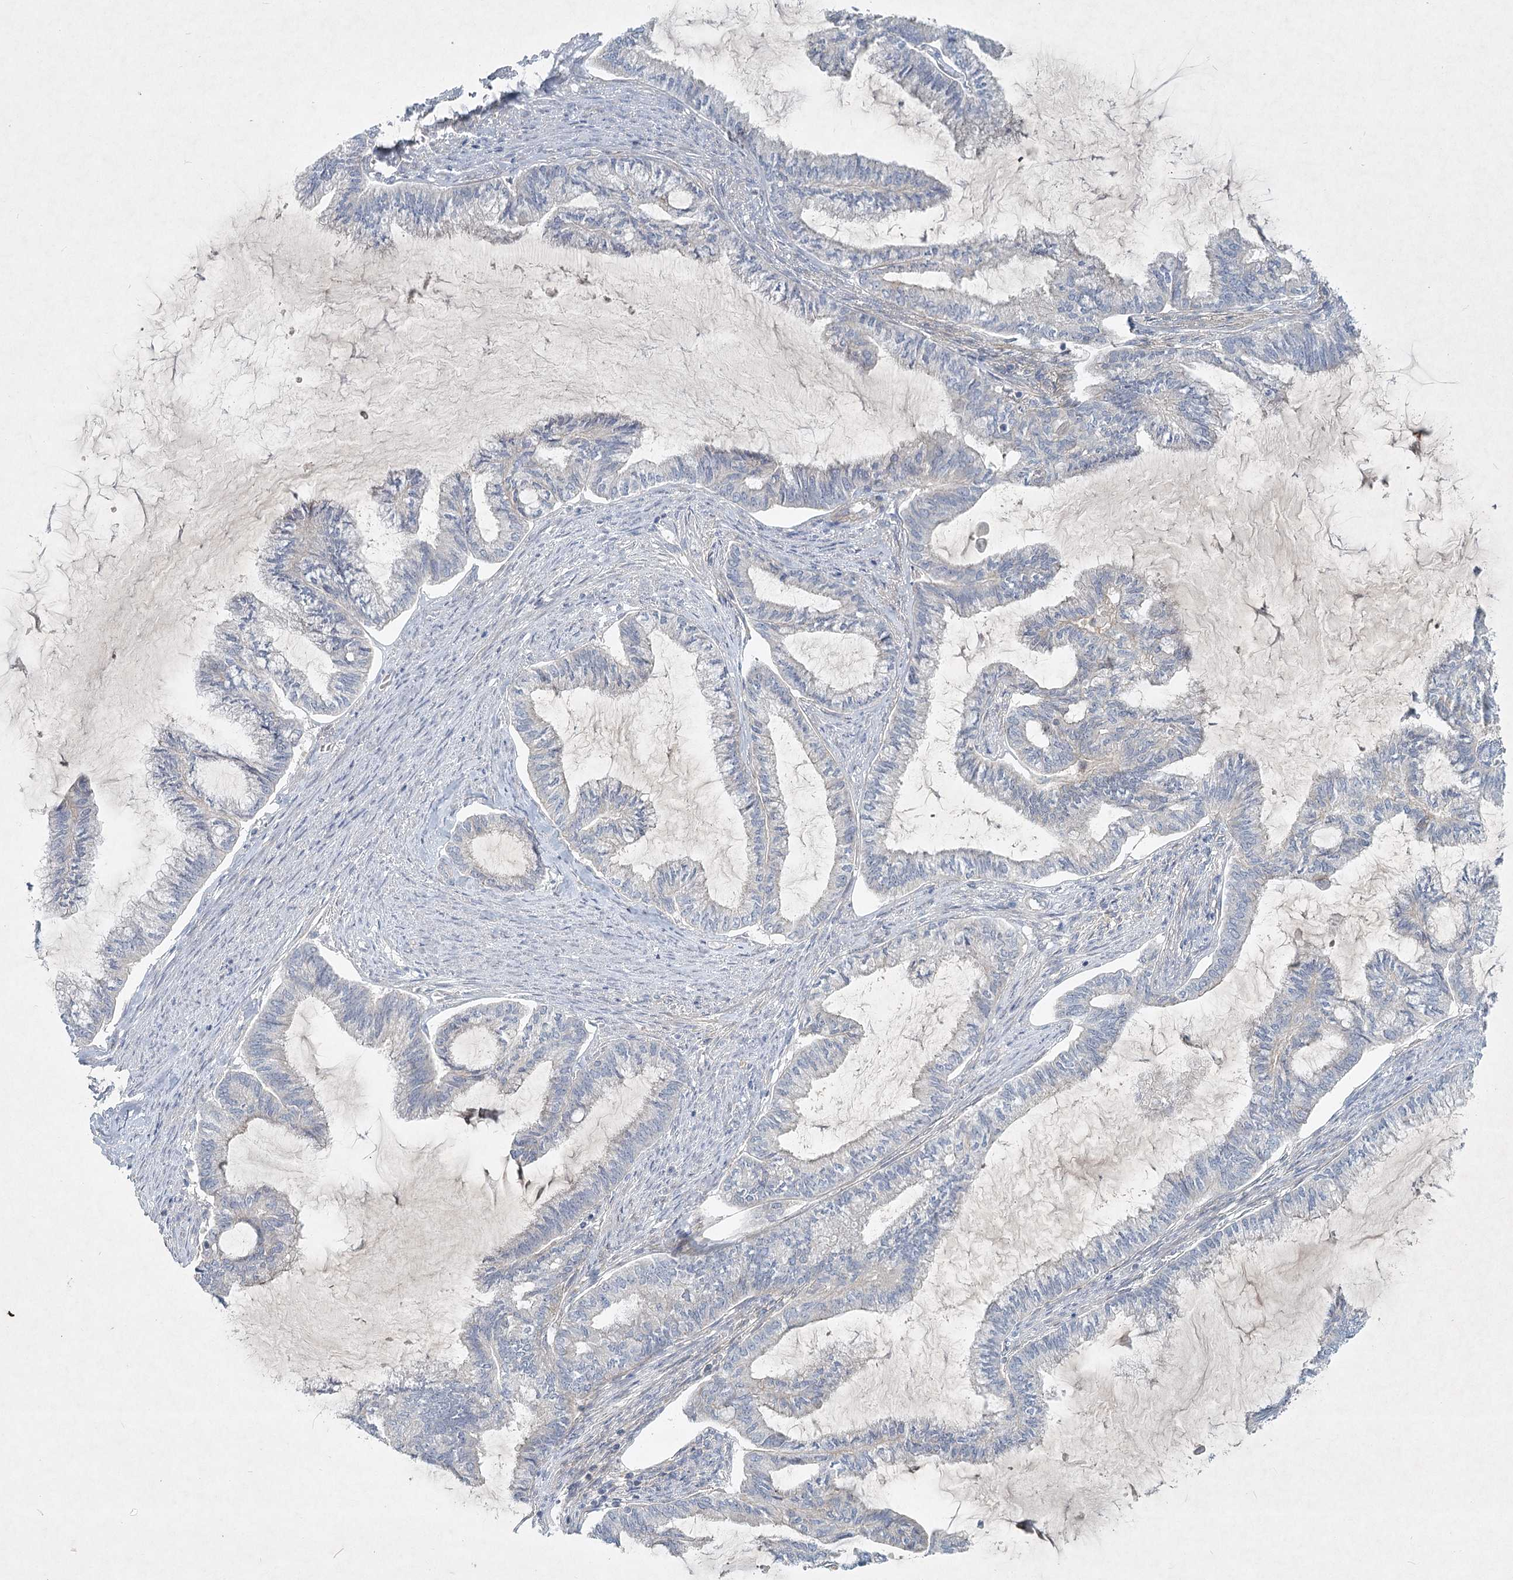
{"staining": {"intensity": "negative", "quantity": "none", "location": "none"}, "tissue": "endometrial cancer", "cell_type": "Tumor cells", "image_type": "cancer", "snomed": [{"axis": "morphology", "description": "Adenocarcinoma, NOS"}, {"axis": "topography", "description": "Endometrium"}], "caption": "High power microscopy photomicrograph of an immunohistochemistry micrograph of adenocarcinoma (endometrial), revealing no significant positivity in tumor cells.", "gene": "DNMBP", "patient": {"sex": "female", "age": 86}}